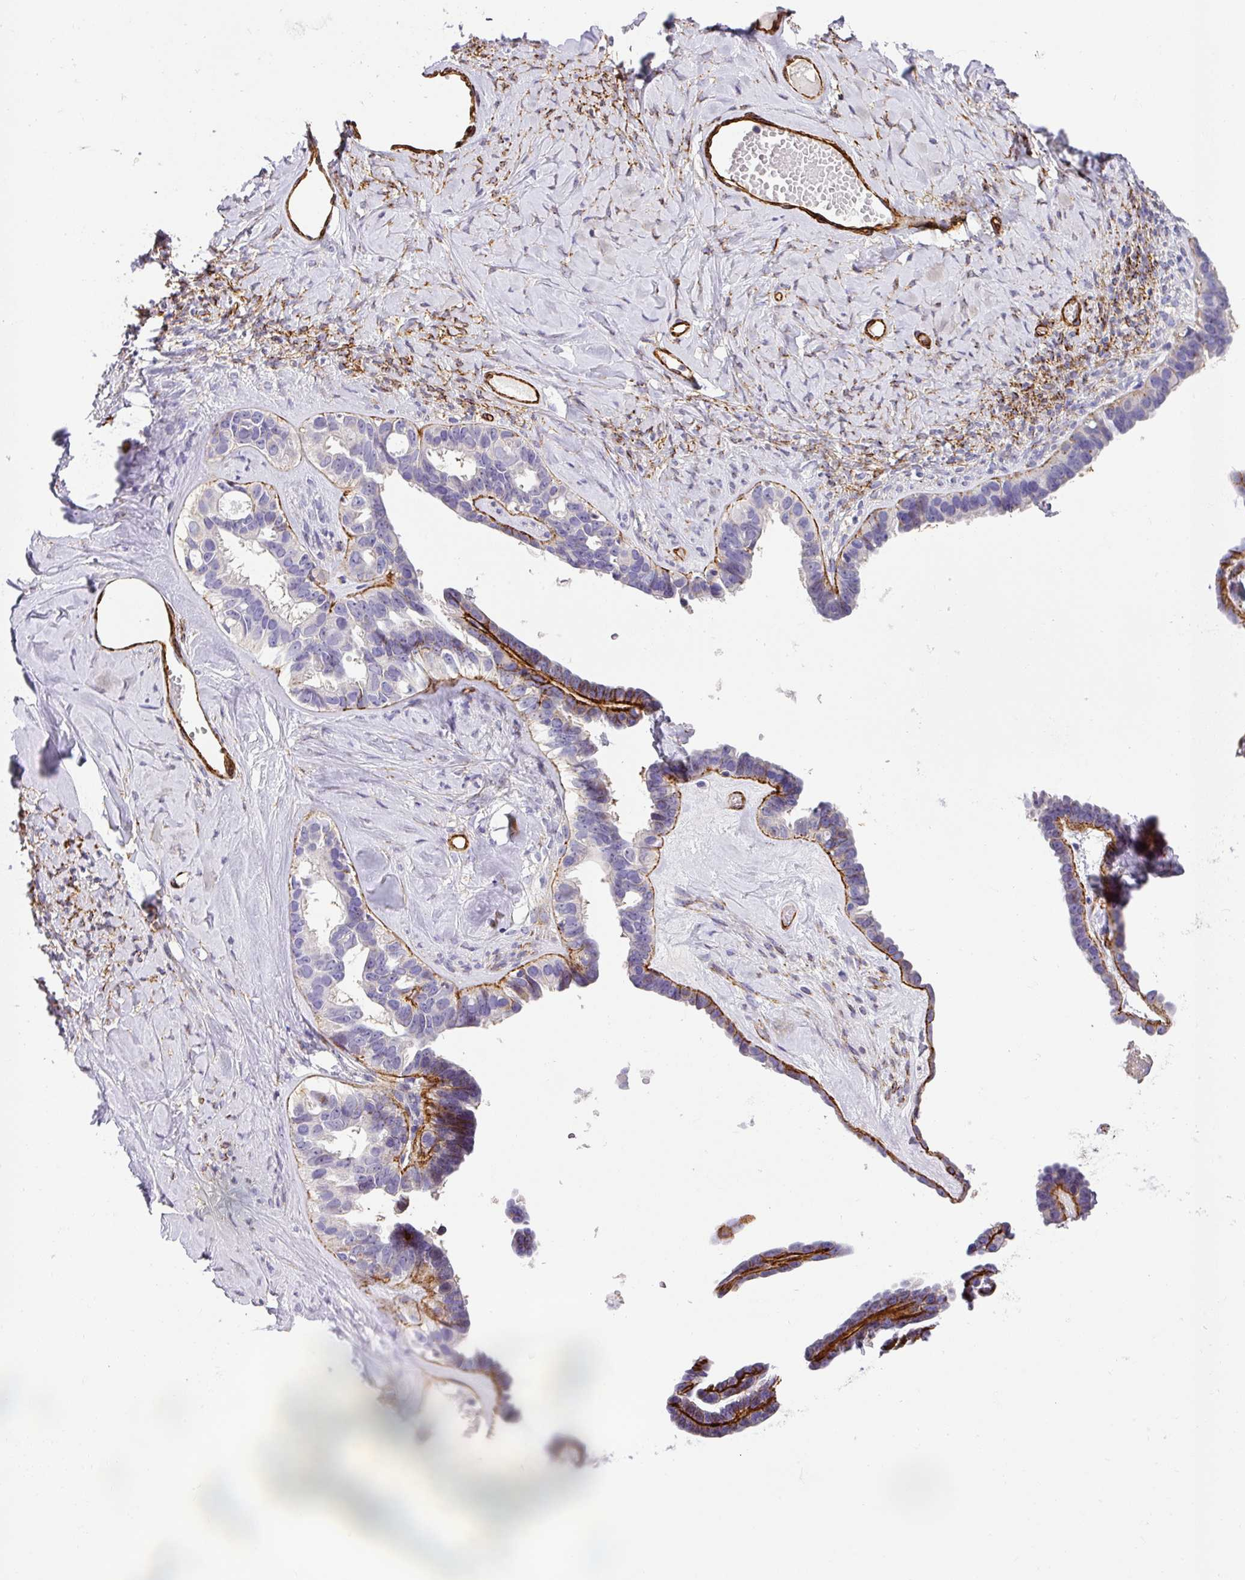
{"staining": {"intensity": "strong", "quantity": "<25%", "location": "cytoplasmic/membranous"}, "tissue": "ovarian cancer", "cell_type": "Tumor cells", "image_type": "cancer", "snomed": [{"axis": "morphology", "description": "Cystadenocarcinoma, serous, NOS"}, {"axis": "topography", "description": "Ovary"}], "caption": "The immunohistochemical stain shows strong cytoplasmic/membranous staining in tumor cells of ovarian cancer tissue.", "gene": "SLC25A17", "patient": {"sex": "female", "age": 69}}